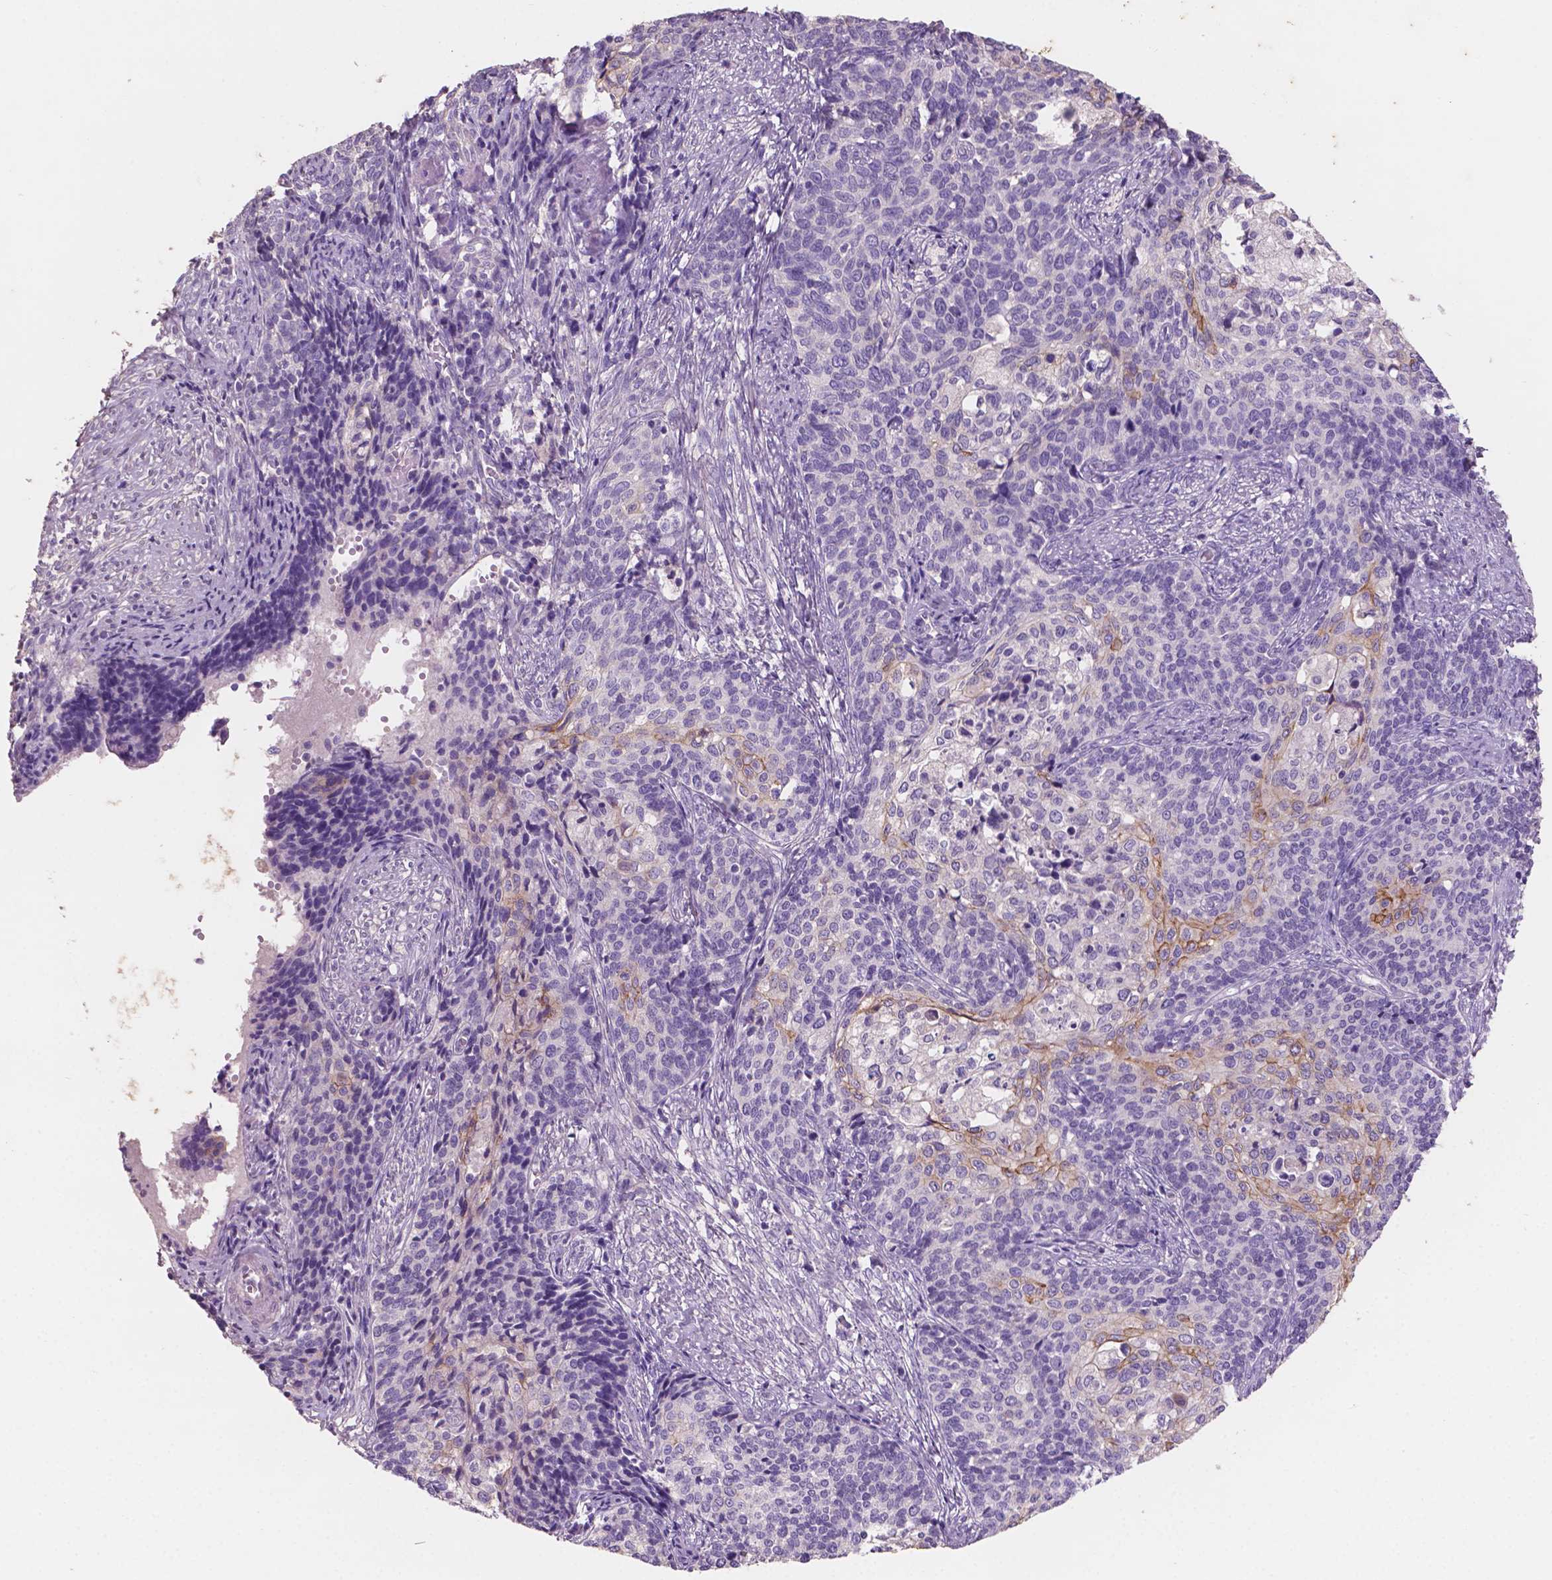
{"staining": {"intensity": "moderate", "quantity": "<25%", "location": "cytoplasmic/membranous"}, "tissue": "cervical cancer", "cell_type": "Tumor cells", "image_type": "cancer", "snomed": [{"axis": "morphology", "description": "Squamous cell carcinoma, NOS"}, {"axis": "topography", "description": "Cervix"}], "caption": "This is a histology image of immunohistochemistry staining of squamous cell carcinoma (cervical), which shows moderate positivity in the cytoplasmic/membranous of tumor cells.", "gene": "SBSN", "patient": {"sex": "female", "age": 39}}